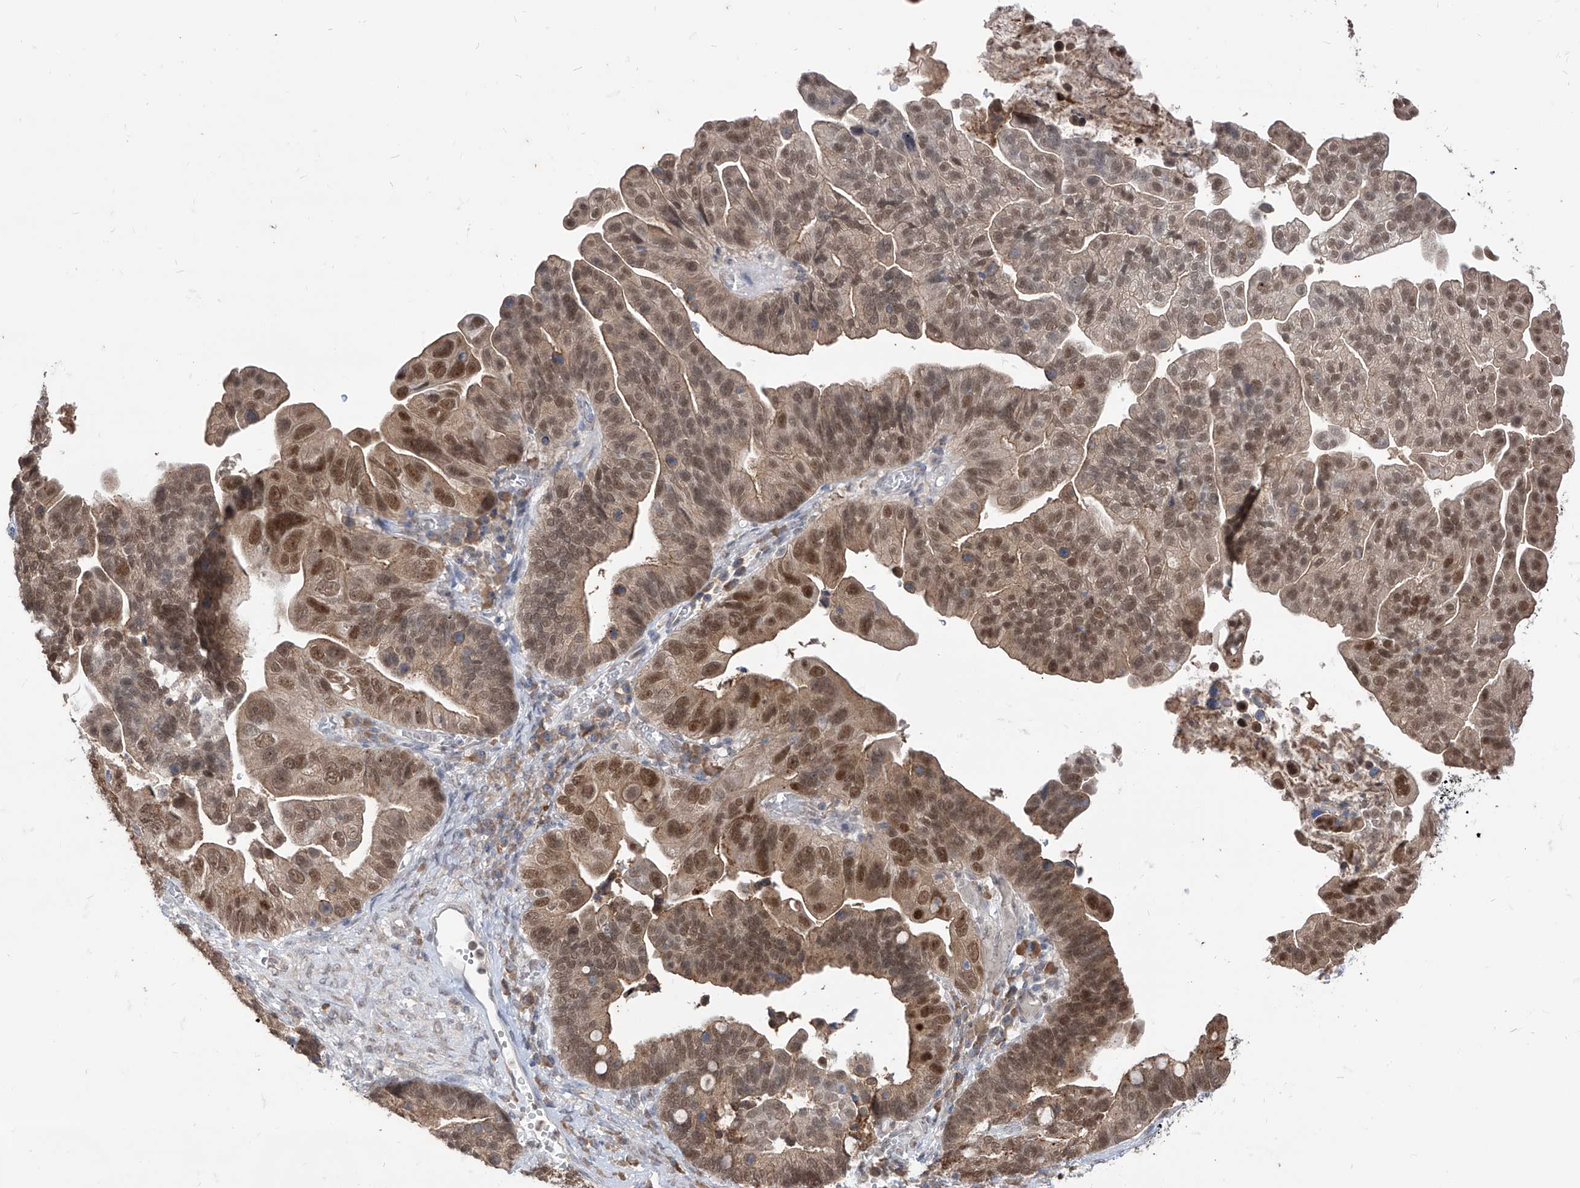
{"staining": {"intensity": "moderate", "quantity": ">75%", "location": "cytoplasmic/membranous,nuclear"}, "tissue": "ovarian cancer", "cell_type": "Tumor cells", "image_type": "cancer", "snomed": [{"axis": "morphology", "description": "Cystadenocarcinoma, serous, NOS"}, {"axis": "topography", "description": "Ovary"}], "caption": "There is medium levels of moderate cytoplasmic/membranous and nuclear positivity in tumor cells of ovarian serous cystadenocarcinoma, as demonstrated by immunohistochemical staining (brown color).", "gene": "BROX", "patient": {"sex": "female", "age": 56}}